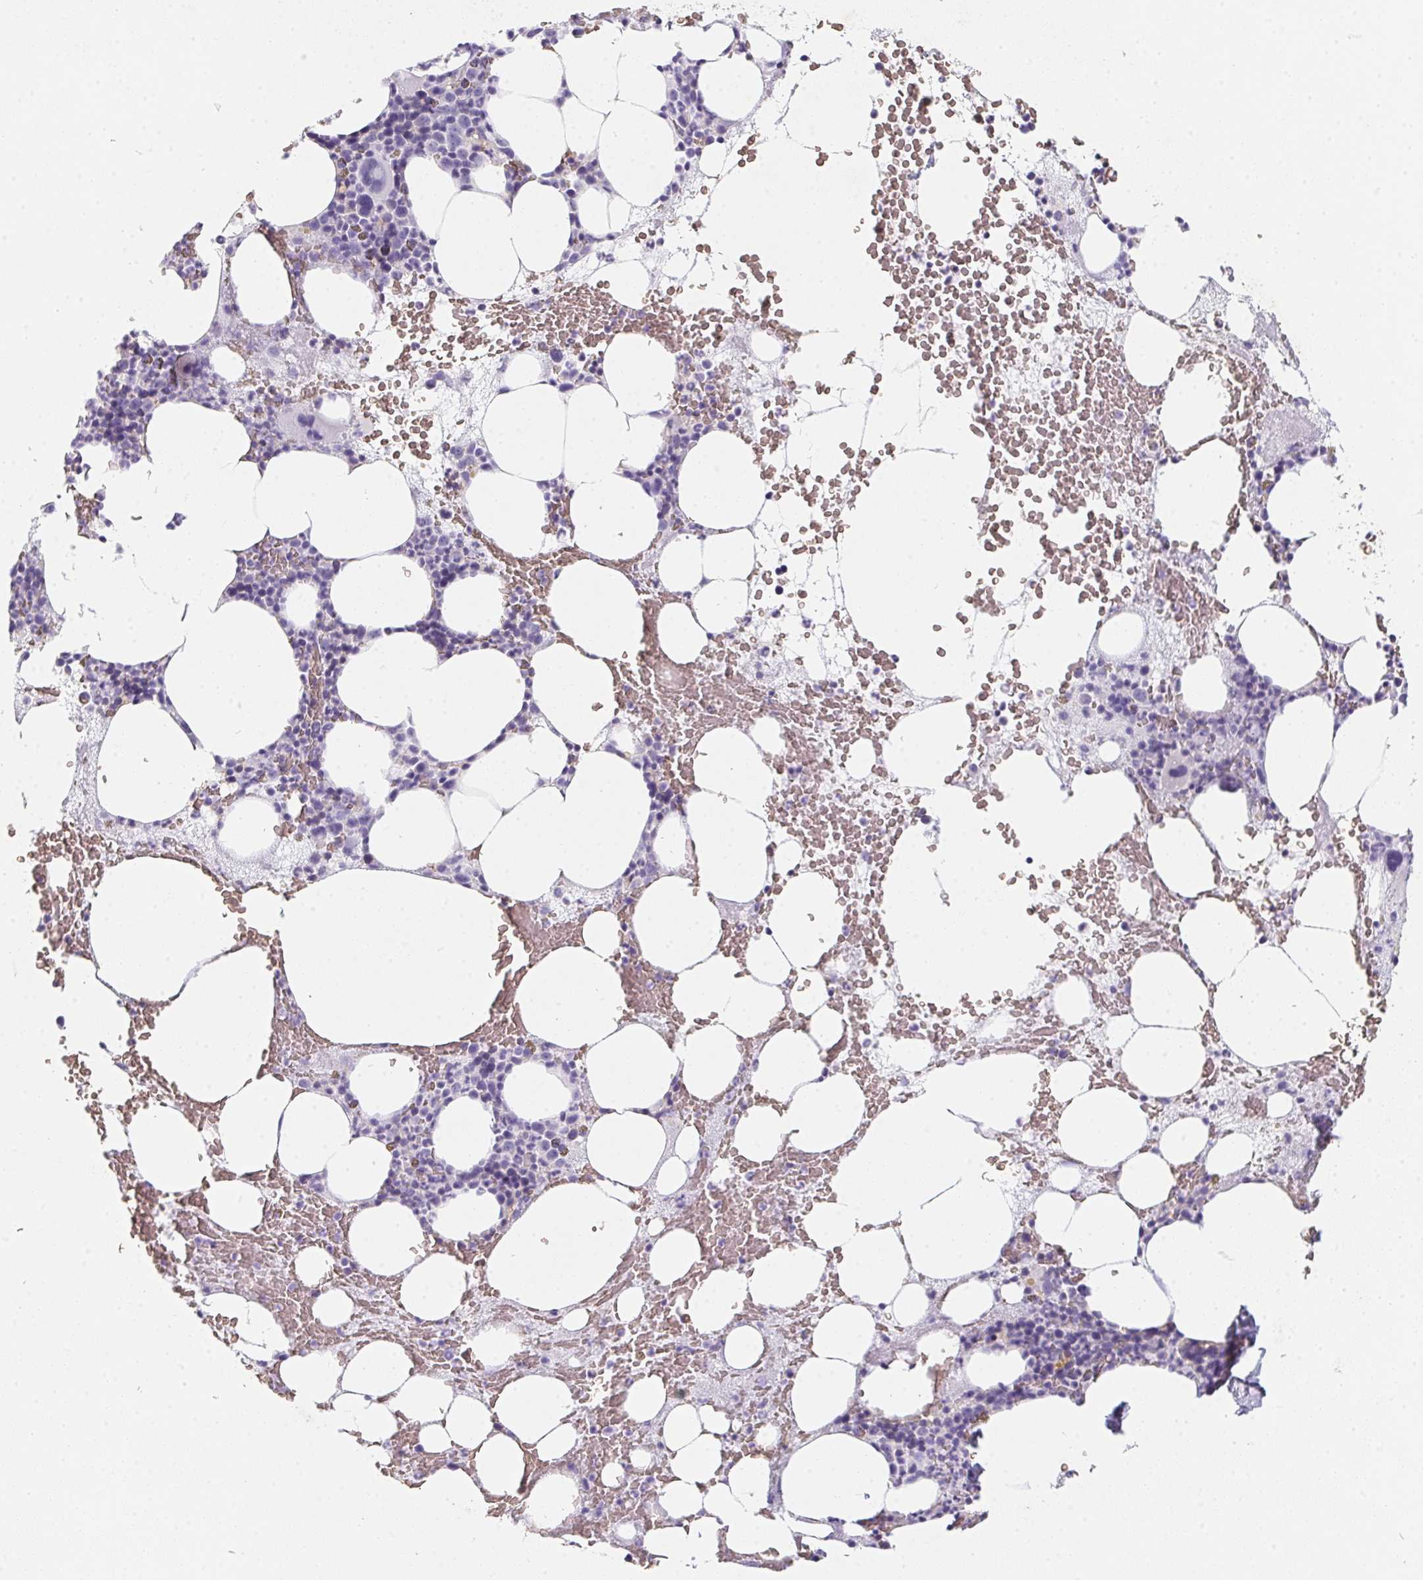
{"staining": {"intensity": "negative", "quantity": "none", "location": "none"}, "tissue": "bone marrow", "cell_type": "Hematopoietic cells", "image_type": "normal", "snomed": [{"axis": "morphology", "description": "Normal tissue, NOS"}, {"axis": "topography", "description": "Bone marrow"}], "caption": "The micrograph demonstrates no significant staining in hematopoietic cells of bone marrow. Nuclei are stained in blue.", "gene": "DCD", "patient": {"sex": "male", "age": 89}}